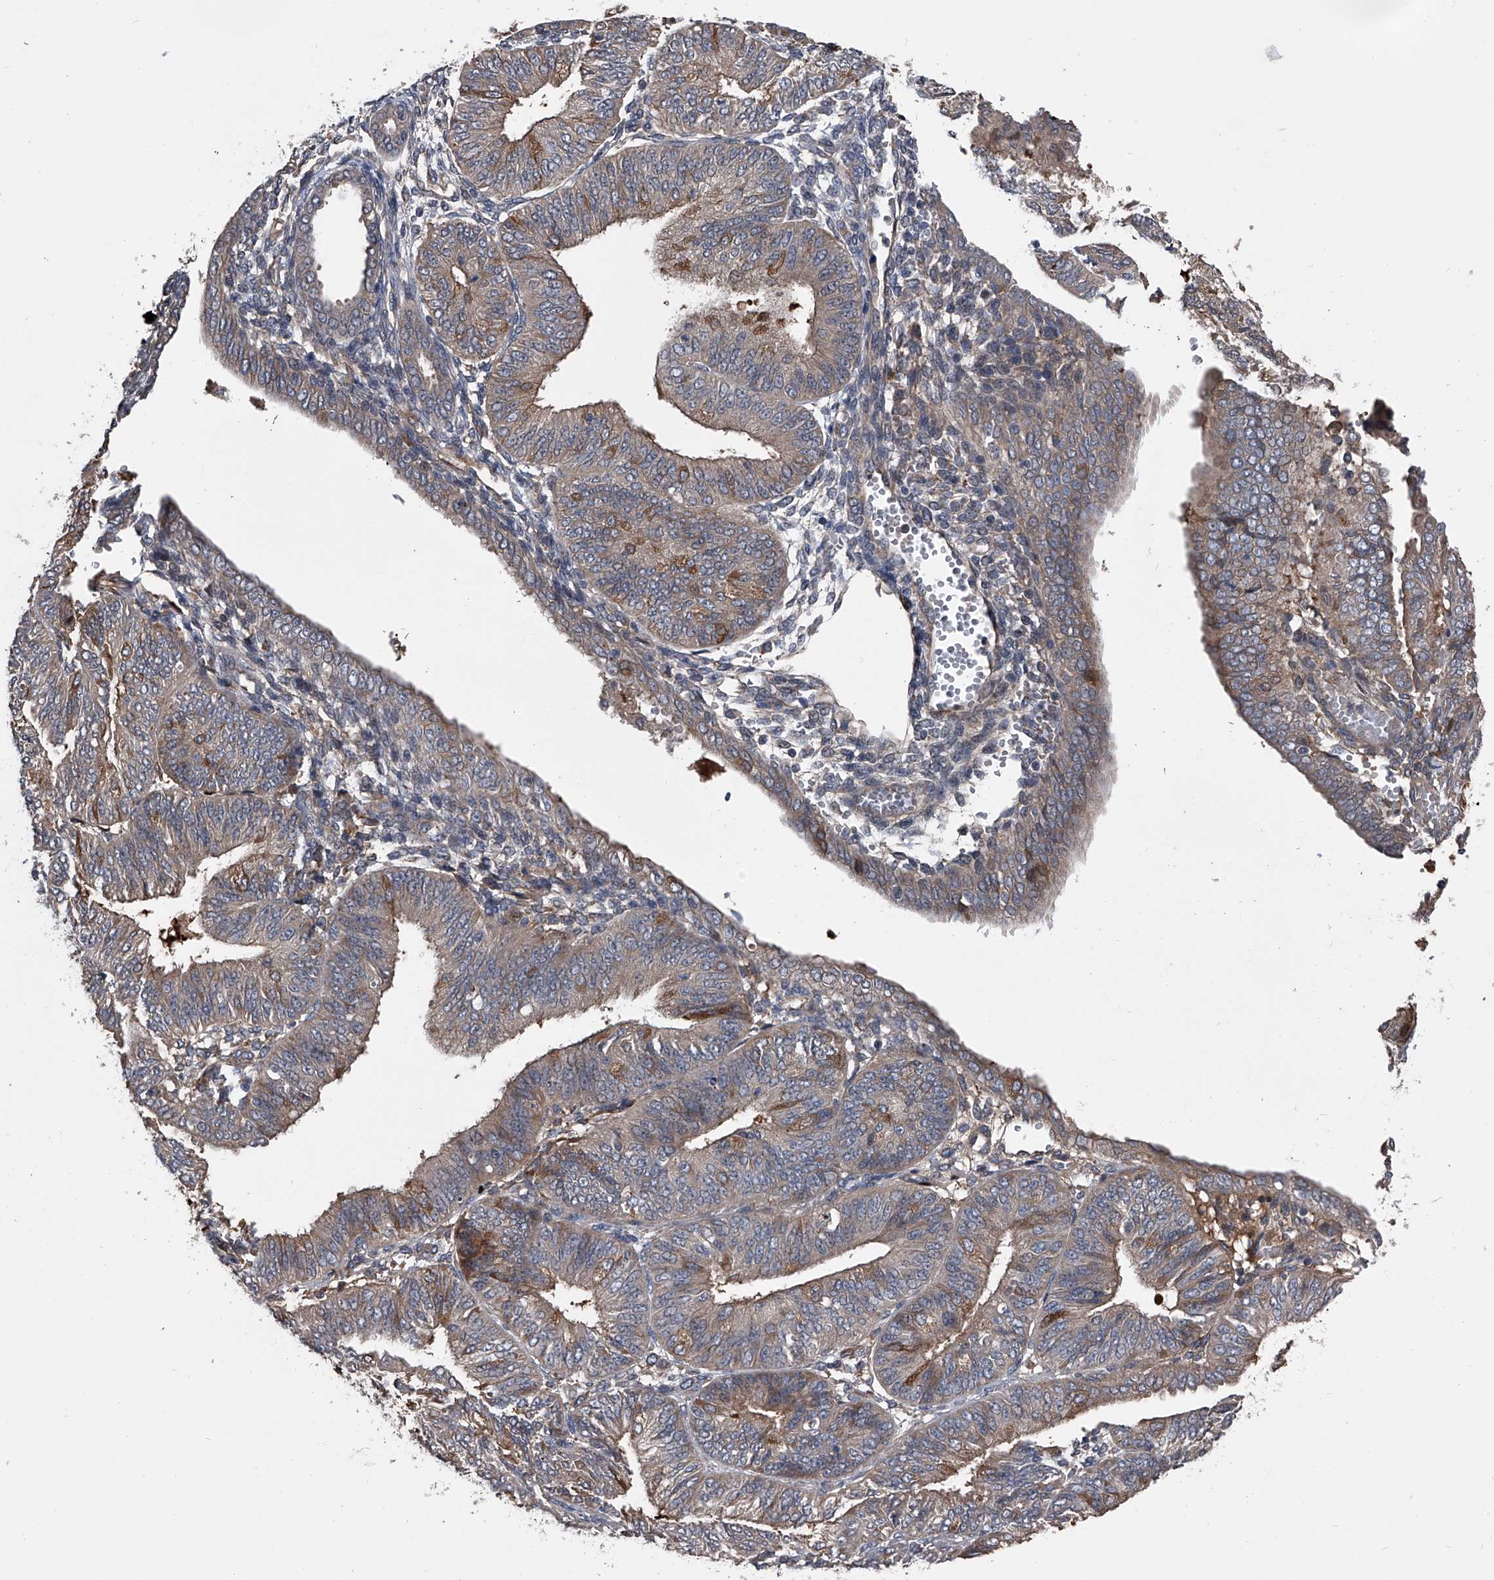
{"staining": {"intensity": "moderate", "quantity": "<25%", "location": "cytoplasmic/membranous"}, "tissue": "endometrial cancer", "cell_type": "Tumor cells", "image_type": "cancer", "snomed": [{"axis": "morphology", "description": "Adenocarcinoma, NOS"}, {"axis": "topography", "description": "Endometrium"}], "caption": "Immunohistochemistry photomicrograph of neoplastic tissue: endometrial cancer (adenocarcinoma) stained using immunohistochemistry exhibits low levels of moderate protein expression localized specifically in the cytoplasmic/membranous of tumor cells, appearing as a cytoplasmic/membranous brown color.", "gene": "KIF13A", "patient": {"sex": "female", "age": 58}}